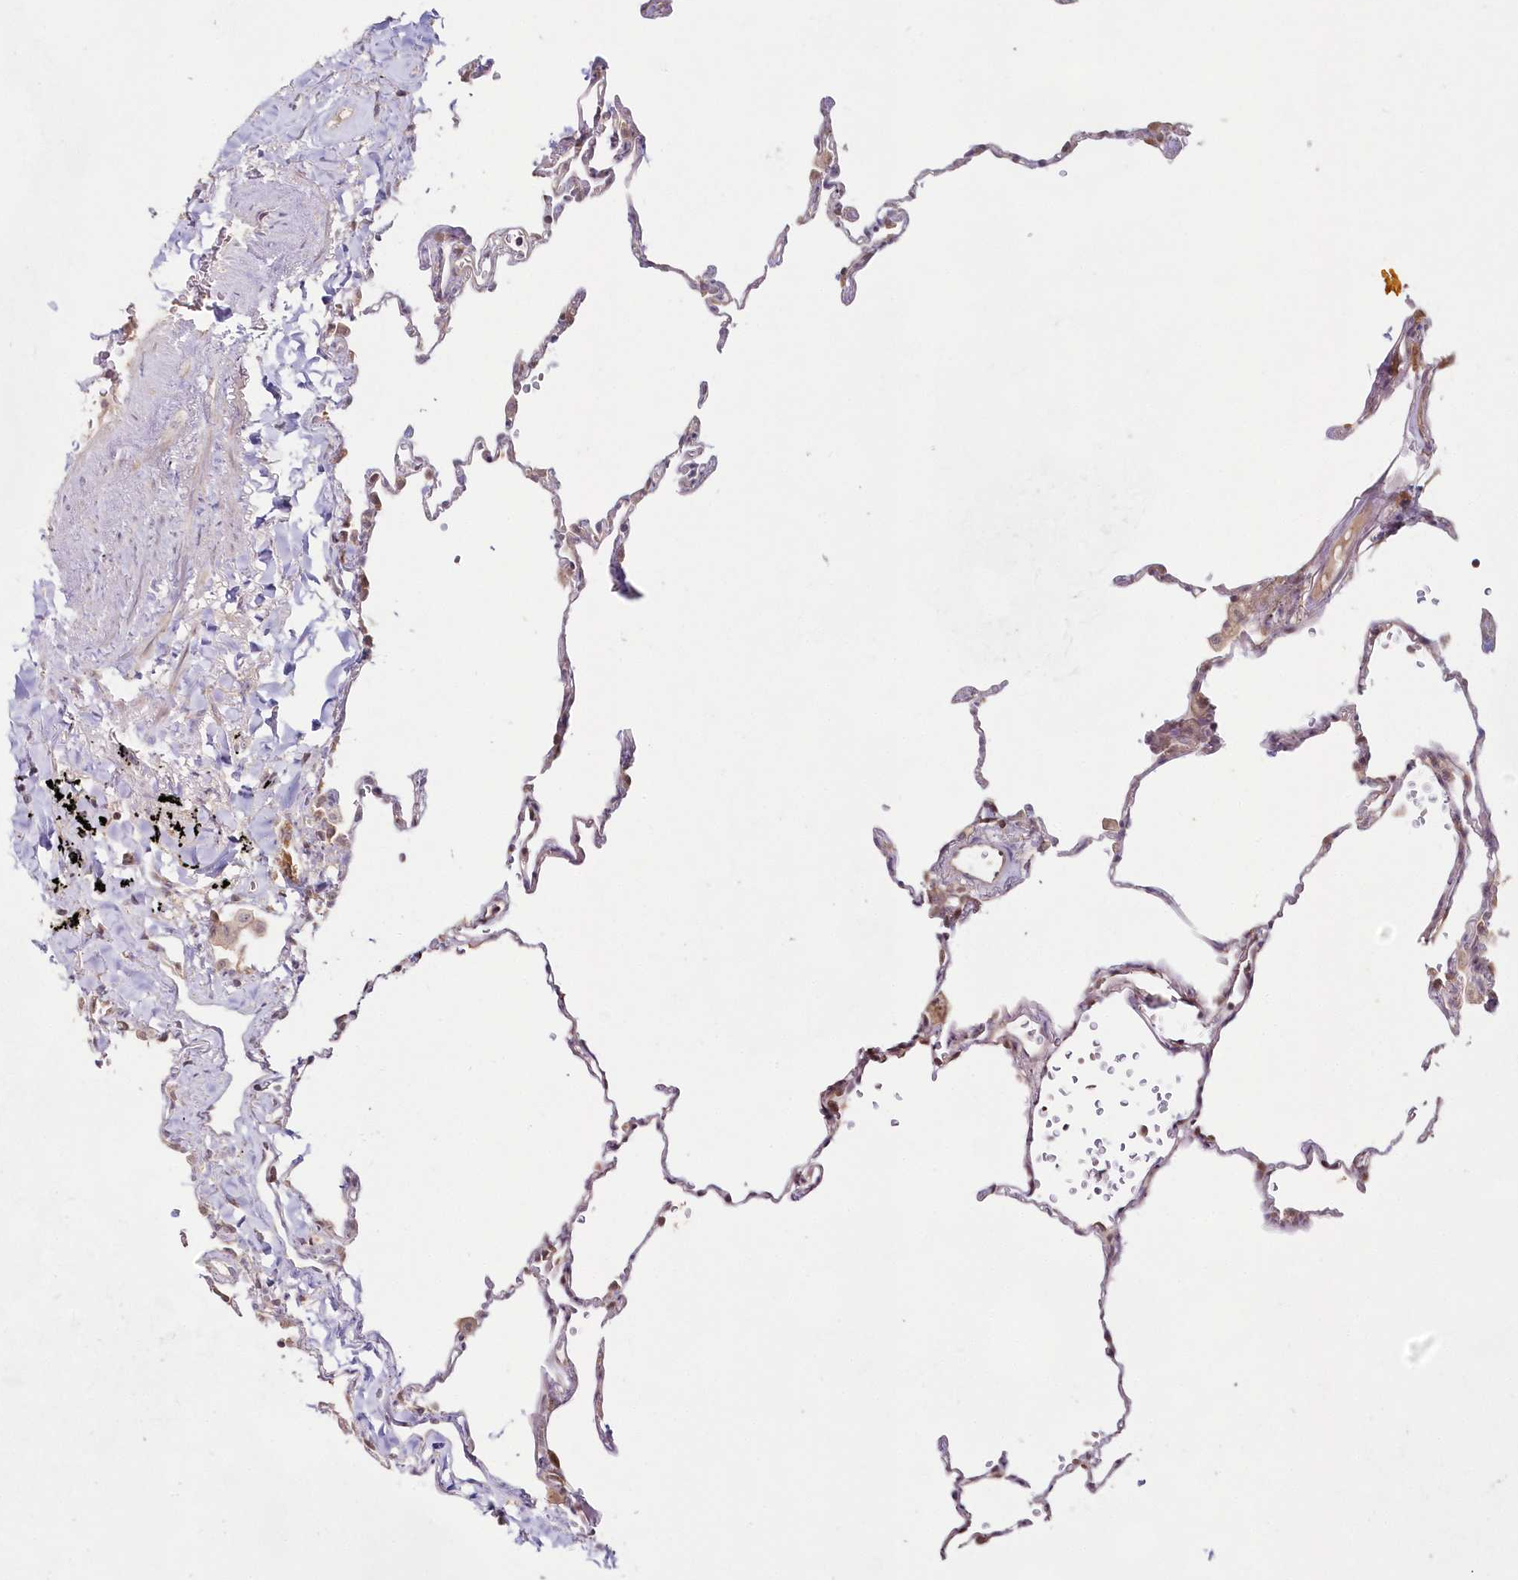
{"staining": {"intensity": "moderate", "quantity": "<25%", "location": "nuclear"}, "tissue": "lung", "cell_type": "Alveolar cells", "image_type": "normal", "snomed": [{"axis": "morphology", "description": "Normal tissue, NOS"}, {"axis": "topography", "description": "Lung"}], "caption": "Immunohistochemistry of benign lung displays low levels of moderate nuclear positivity in approximately <25% of alveolar cells. (DAB (3,3'-diaminobenzidine) IHC, brown staining for protein, blue staining for nuclei).", "gene": "IMPA1", "patient": {"sex": "male", "age": 59}}